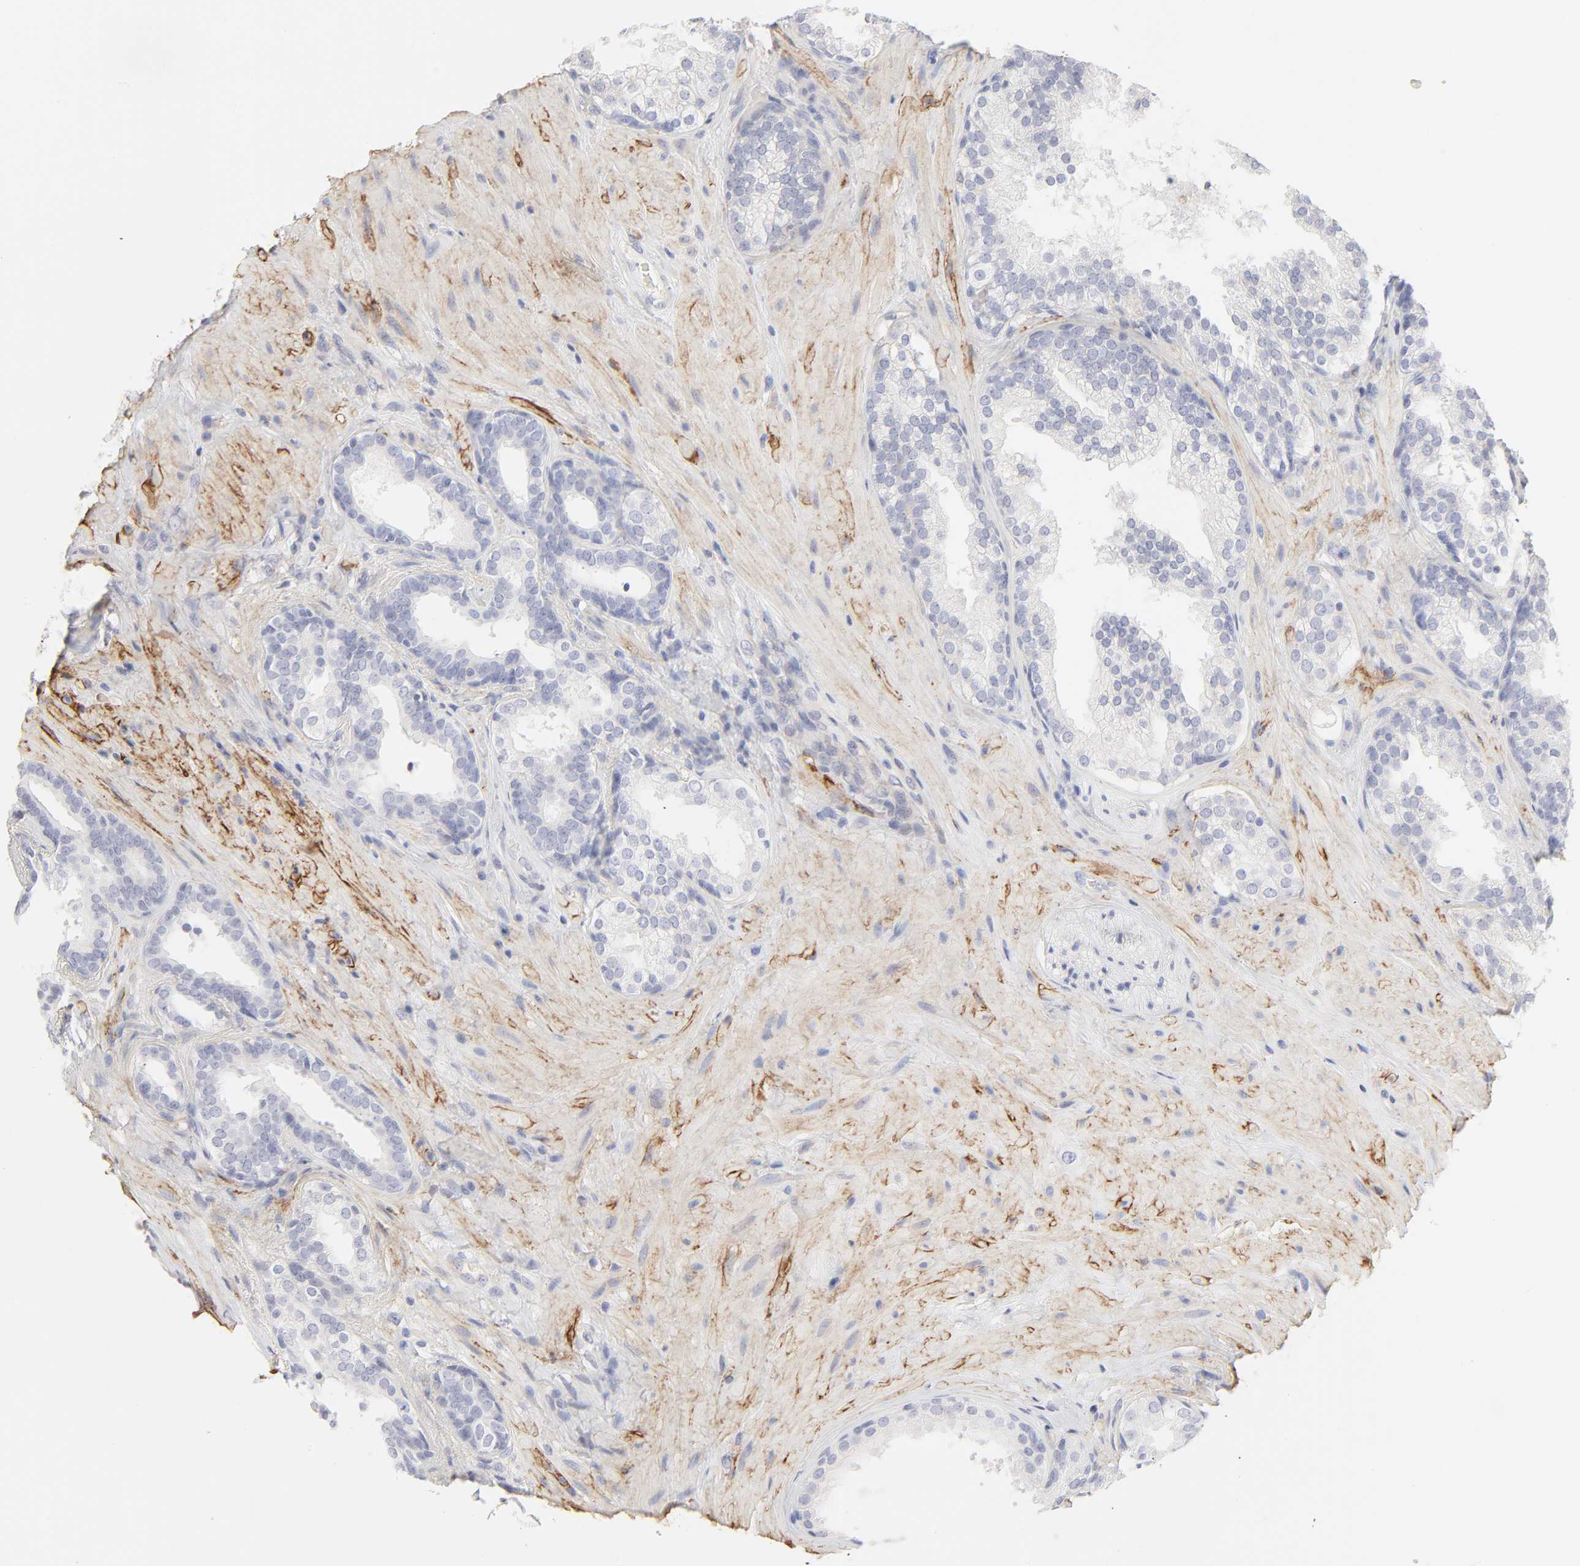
{"staining": {"intensity": "negative", "quantity": "none", "location": "none"}, "tissue": "prostate cancer", "cell_type": "Tumor cells", "image_type": "cancer", "snomed": [{"axis": "morphology", "description": "Adenocarcinoma, High grade"}, {"axis": "topography", "description": "Prostate"}], "caption": "The photomicrograph displays no significant expression in tumor cells of prostate cancer (high-grade adenocarcinoma). (Stains: DAB (3,3'-diaminobenzidine) immunohistochemistry with hematoxylin counter stain, Microscopy: brightfield microscopy at high magnification).", "gene": "ITGA5", "patient": {"sex": "male", "age": 70}}